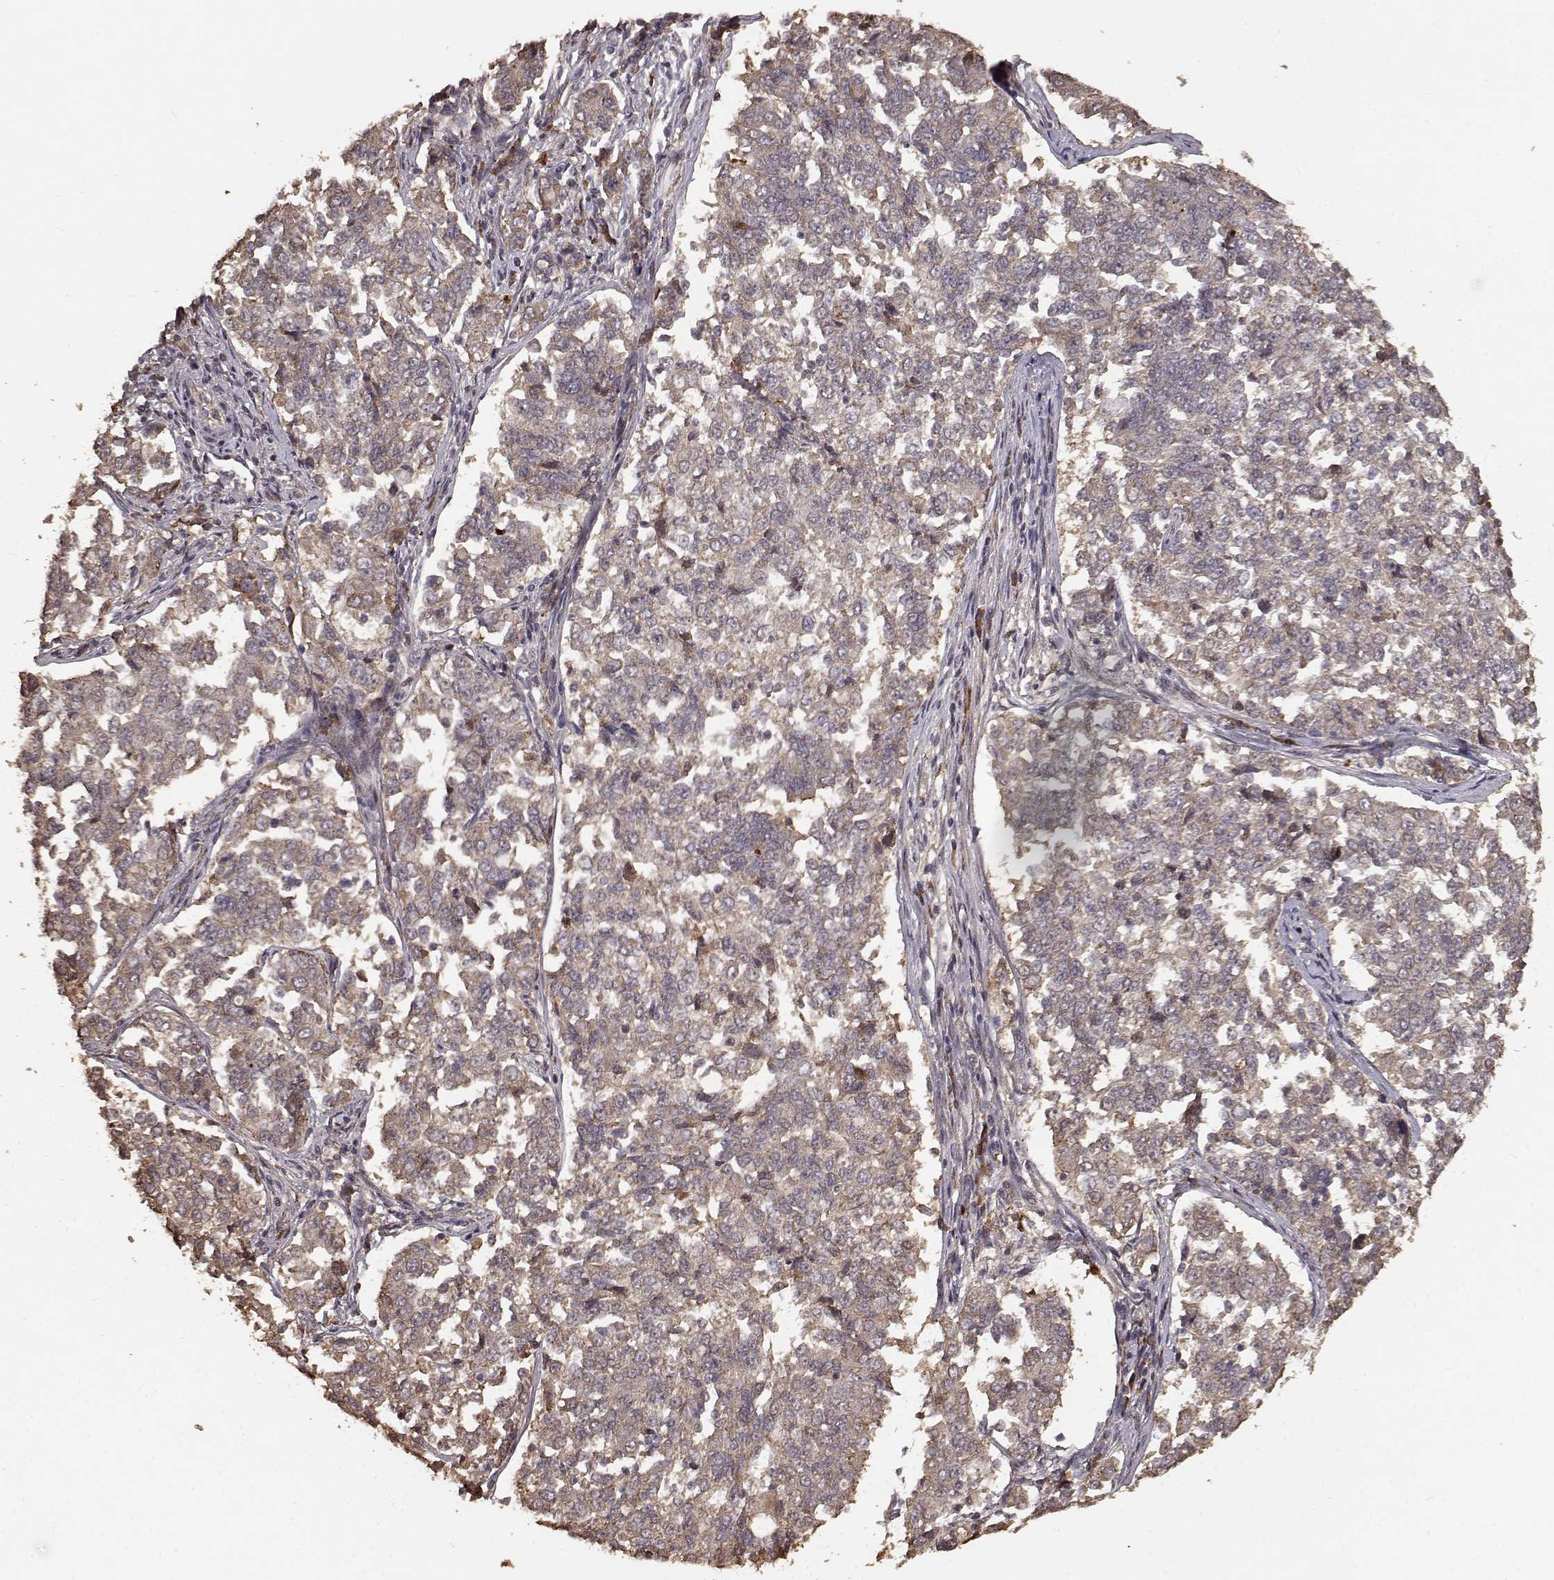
{"staining": {"intensity": "weak", "quantity": ">75%", "location": "cytoplasmic/membranous"}, "tissue": "endometrial cancer", "cell_type": "Tumor cells", "image_type": "cancer", "snomed": [{"axis": "morphology", "description": "Adenocarcinoma, NOS"}, {"axis": "topography", "description": "Endometrium"}], "caption": "A brown stain highlights weak cytoplasmic/membranous positivity of a protein in human endometrial cancer (adenocarcinoma) tumor cells.", "gene": "USP15", "patient": {"sex": "female", "age": 43}}